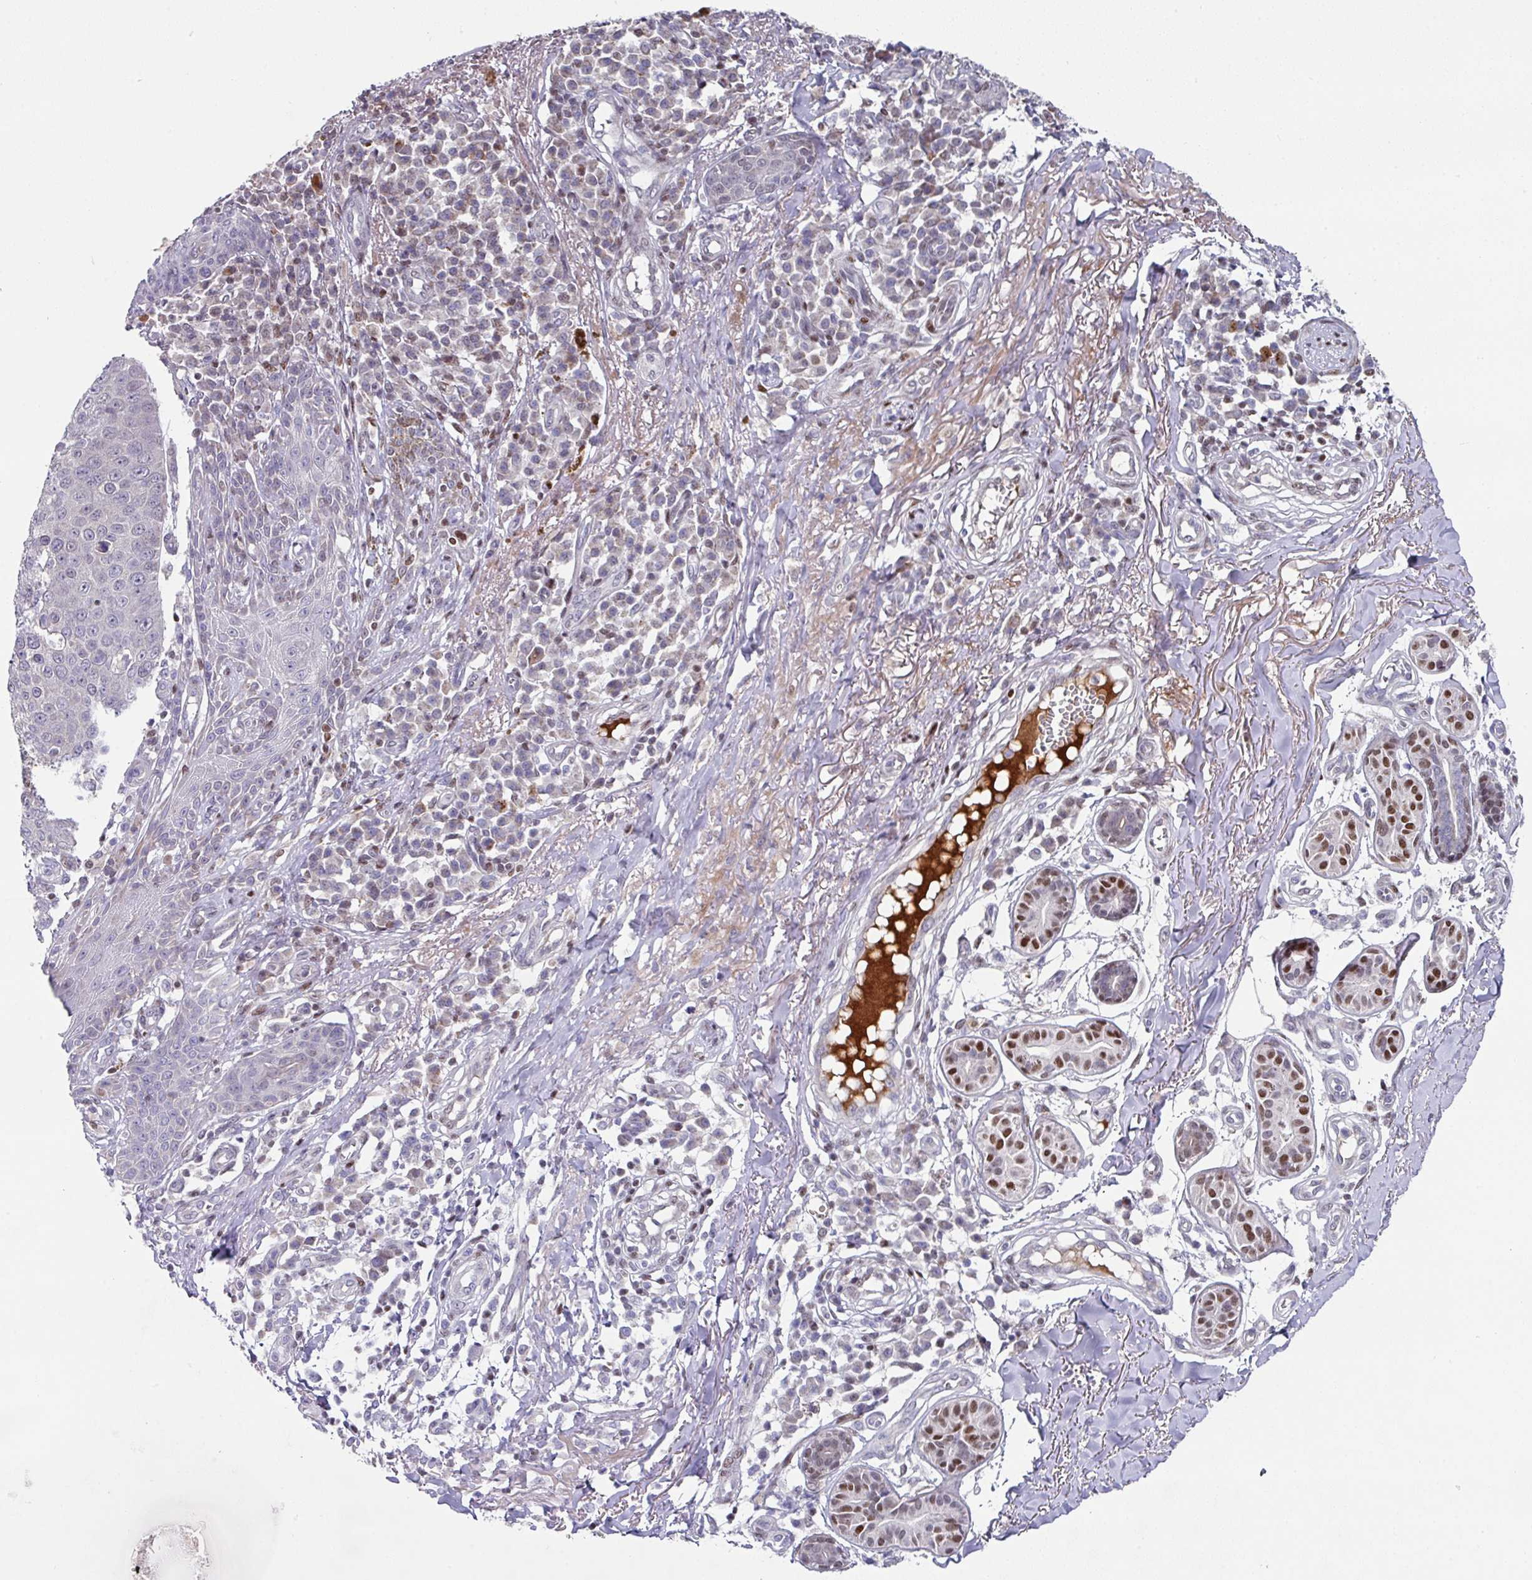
{"staining": {"intensity": "negative", "quantity": "none", "location": "none"}, "tissue": "skin cancer", "cell_type": "Tumor cells", "image_type": "cancer", "snomed": [{"axis": "morphology", "description": "Squamous cell carcinoma, NOS"}, {"axis": "topography", "description": "Skin"}], "caption": "Tumor cells show no significant protein staining in skin cancer.", "gene": "CBX7", "patient": {"sex": "male", "age": 71}}